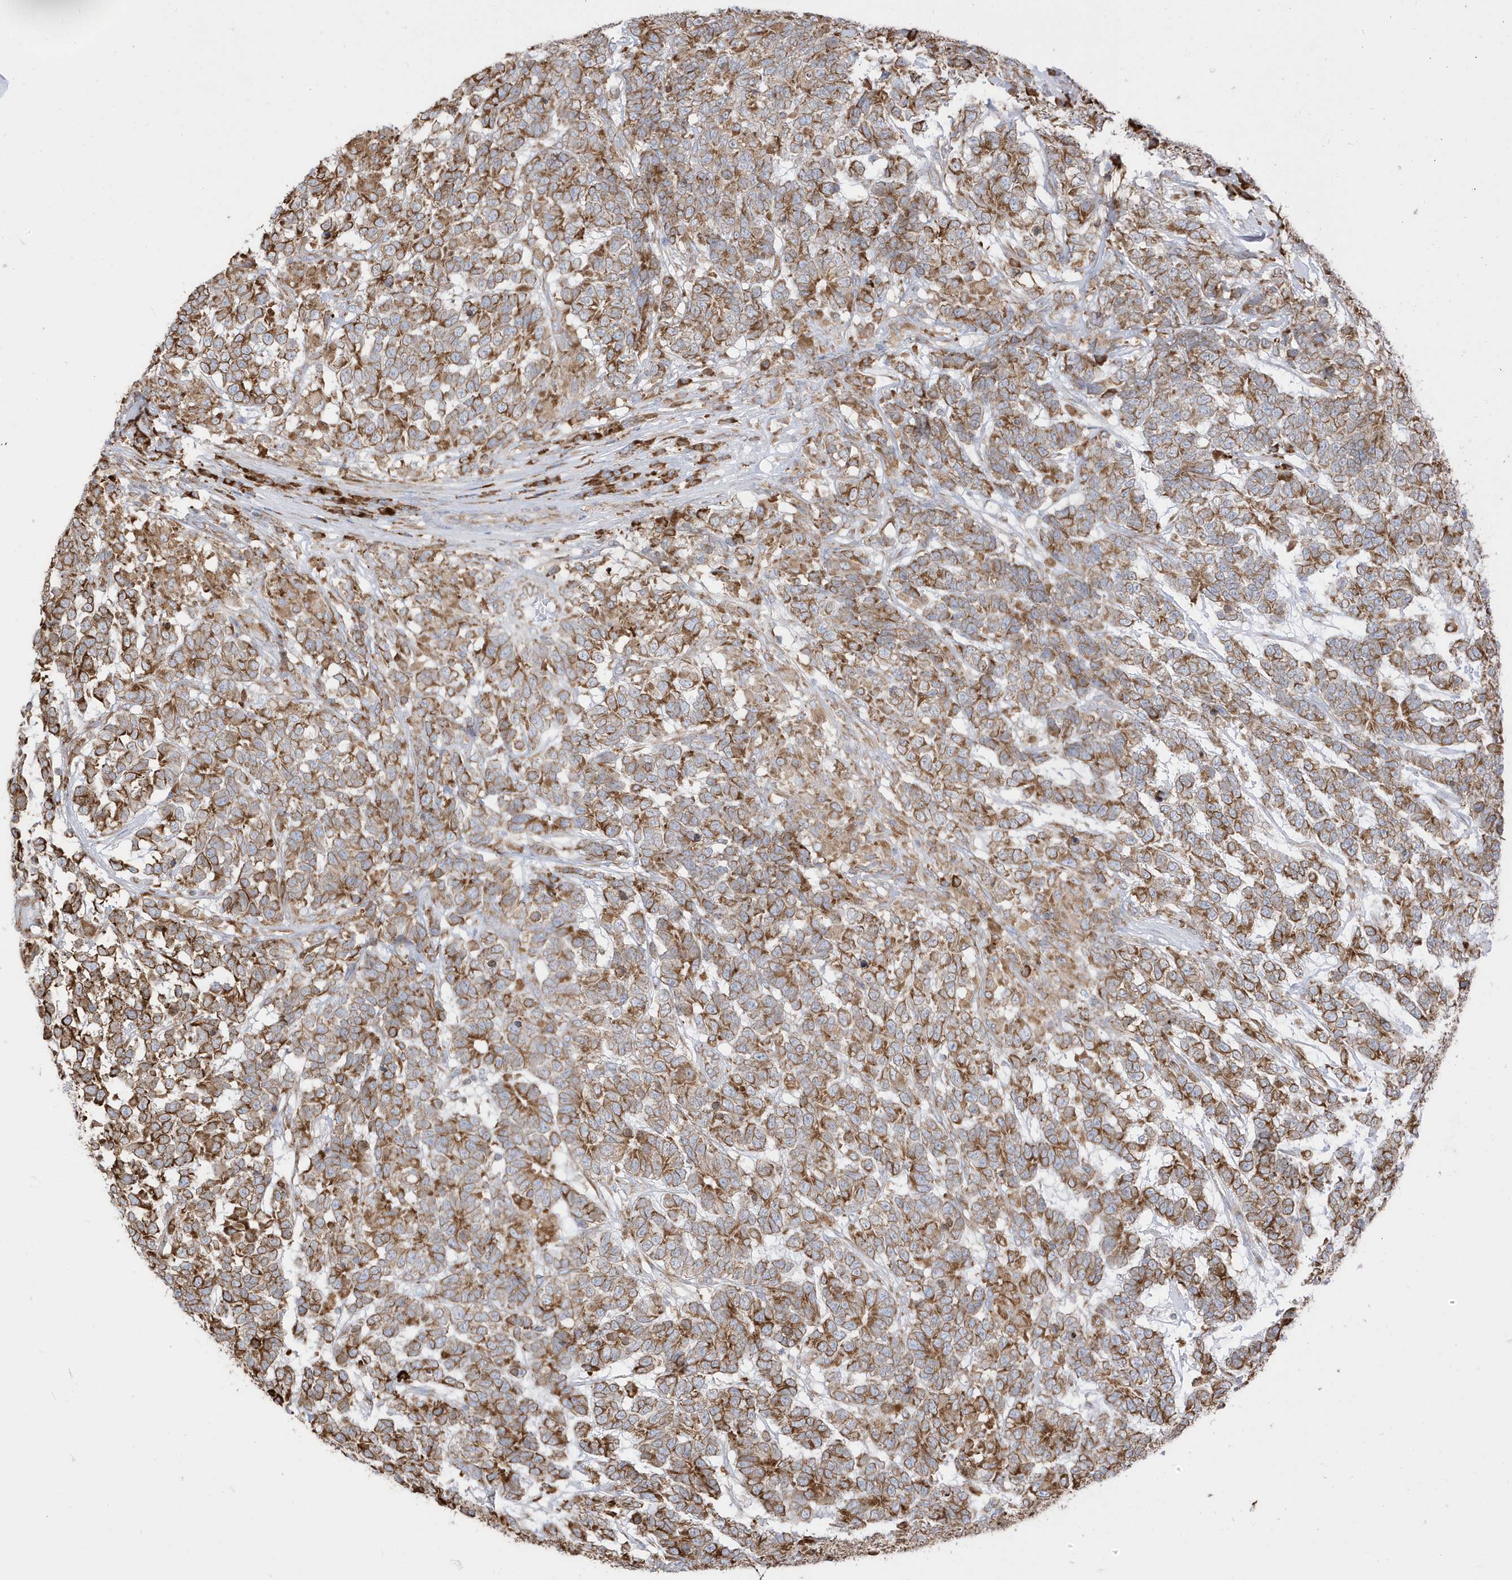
{"staining": {"intensity": "moderate", "quantity": ">75%", "location": "cytoplasmic/membranous"}, "tissue": "testis cancer", "cell_type": "Tumor cells", "image_type": "cancer", "snomed": [{"axis": "morphology", "description": "Carcinoma, Embryonal, NOS"}, {"axis": "topography", "description": "Testis"}], "caption": "The micrograph exhibits immunohistochemical staining of testis cancer. There is moderate cytoplasmic/membranous staining is identified in approximately >75% of tumor cells. The staining was performed using DAB to visualize the protein expression in brown, while the nuclei were stained in blue with hematoxylin (Magnification: 20x).", "gene": "PDIA6", "patient": {"sex": "male", "age": 26}}